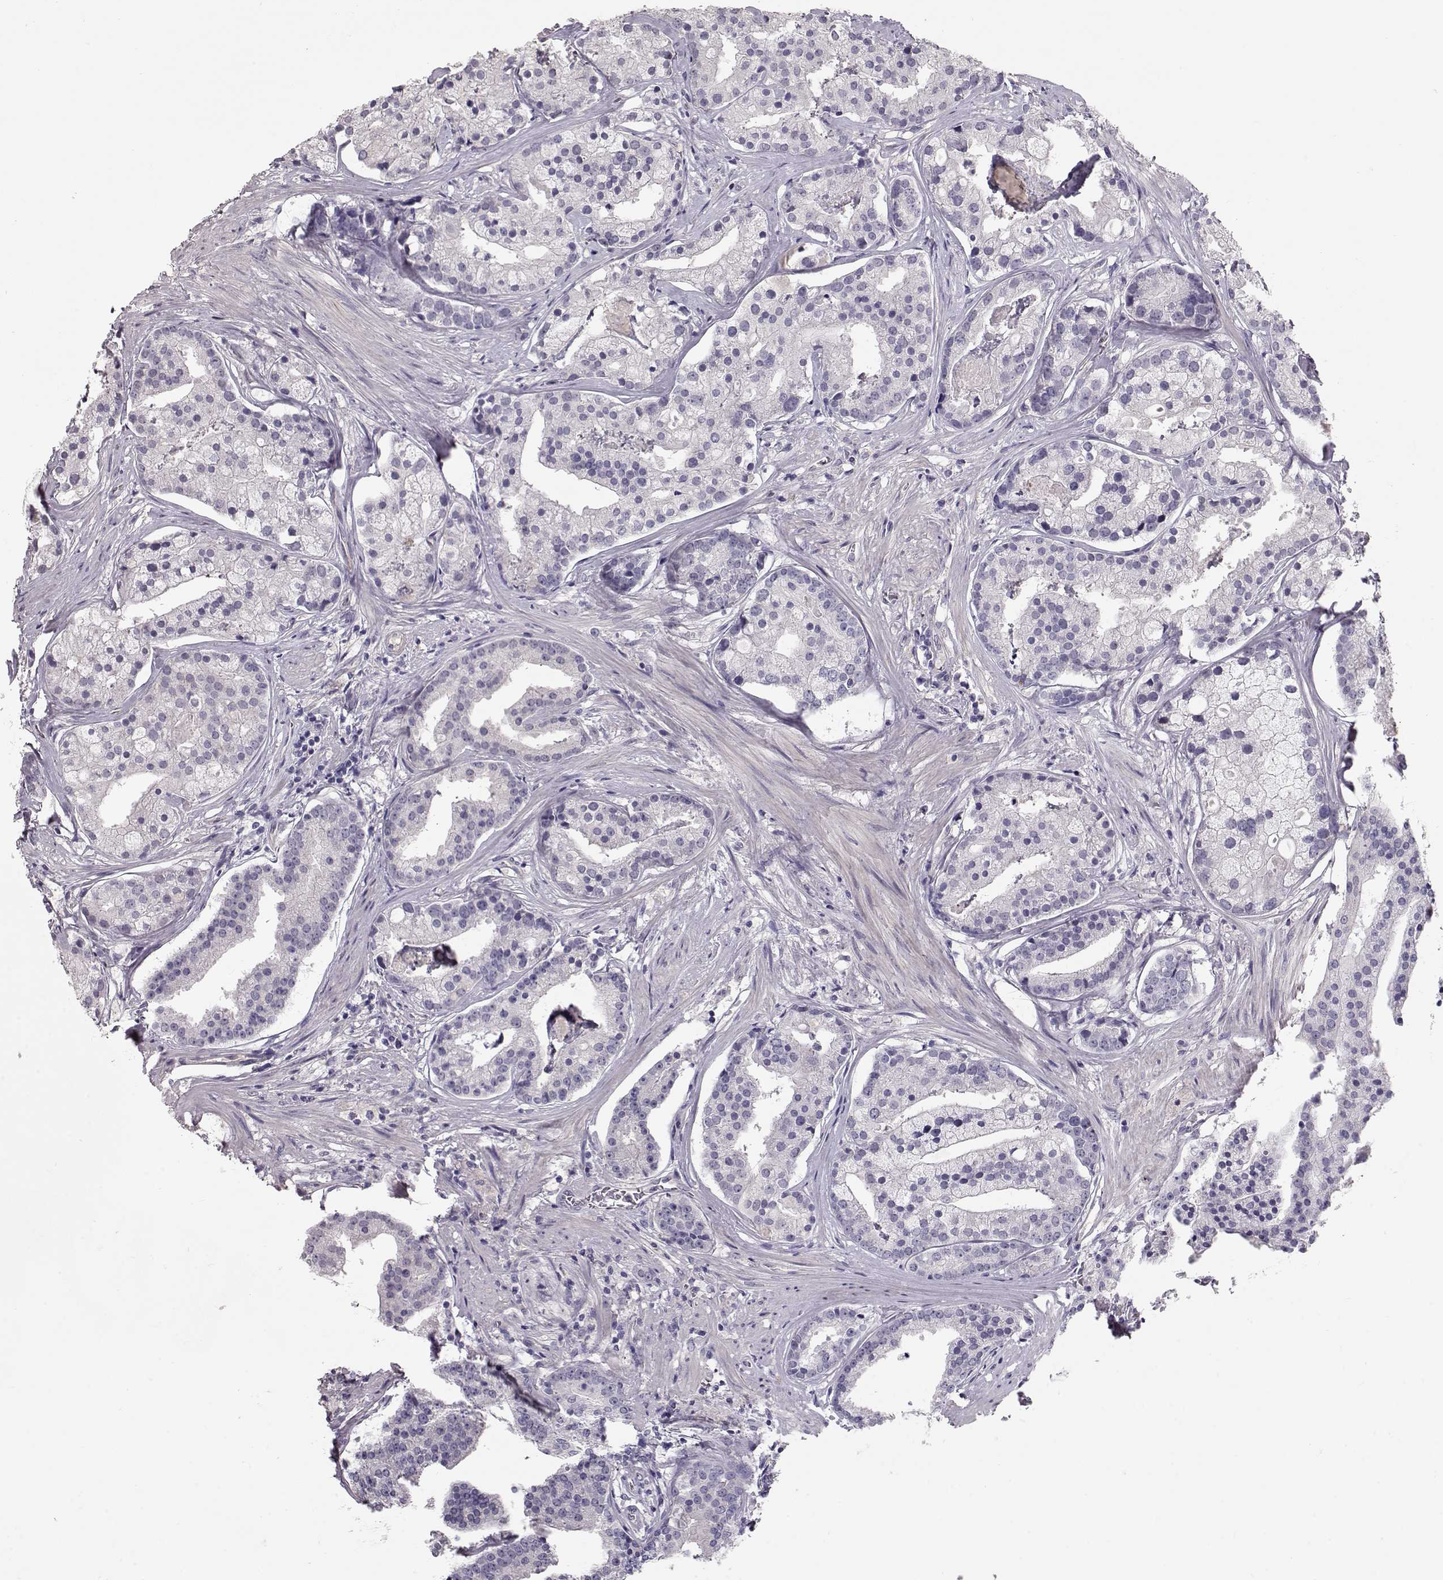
{"staining": {"intensity": "negative", "quantity": "none", "location": "none"}, "tissue": "prostate cancer", "cell_type": "Tumor cells", "image_type": "cancer", "snomed": [{"axis": "morphology", "description": "Adenocarcinoma, NOS"}, {"axis": "topography", "description": "Prostate and seminal vesicle, NOS"}, {"axis": "topography", "description": "Prostate"}], "caption": "Adenocarcinoma (prostate) stained for a protein using immunohistochemistry (IHC) reveals no positivity tumor cells.", "gene": "SLC18A1", "patient": {"sex": "male", "age": 44}}